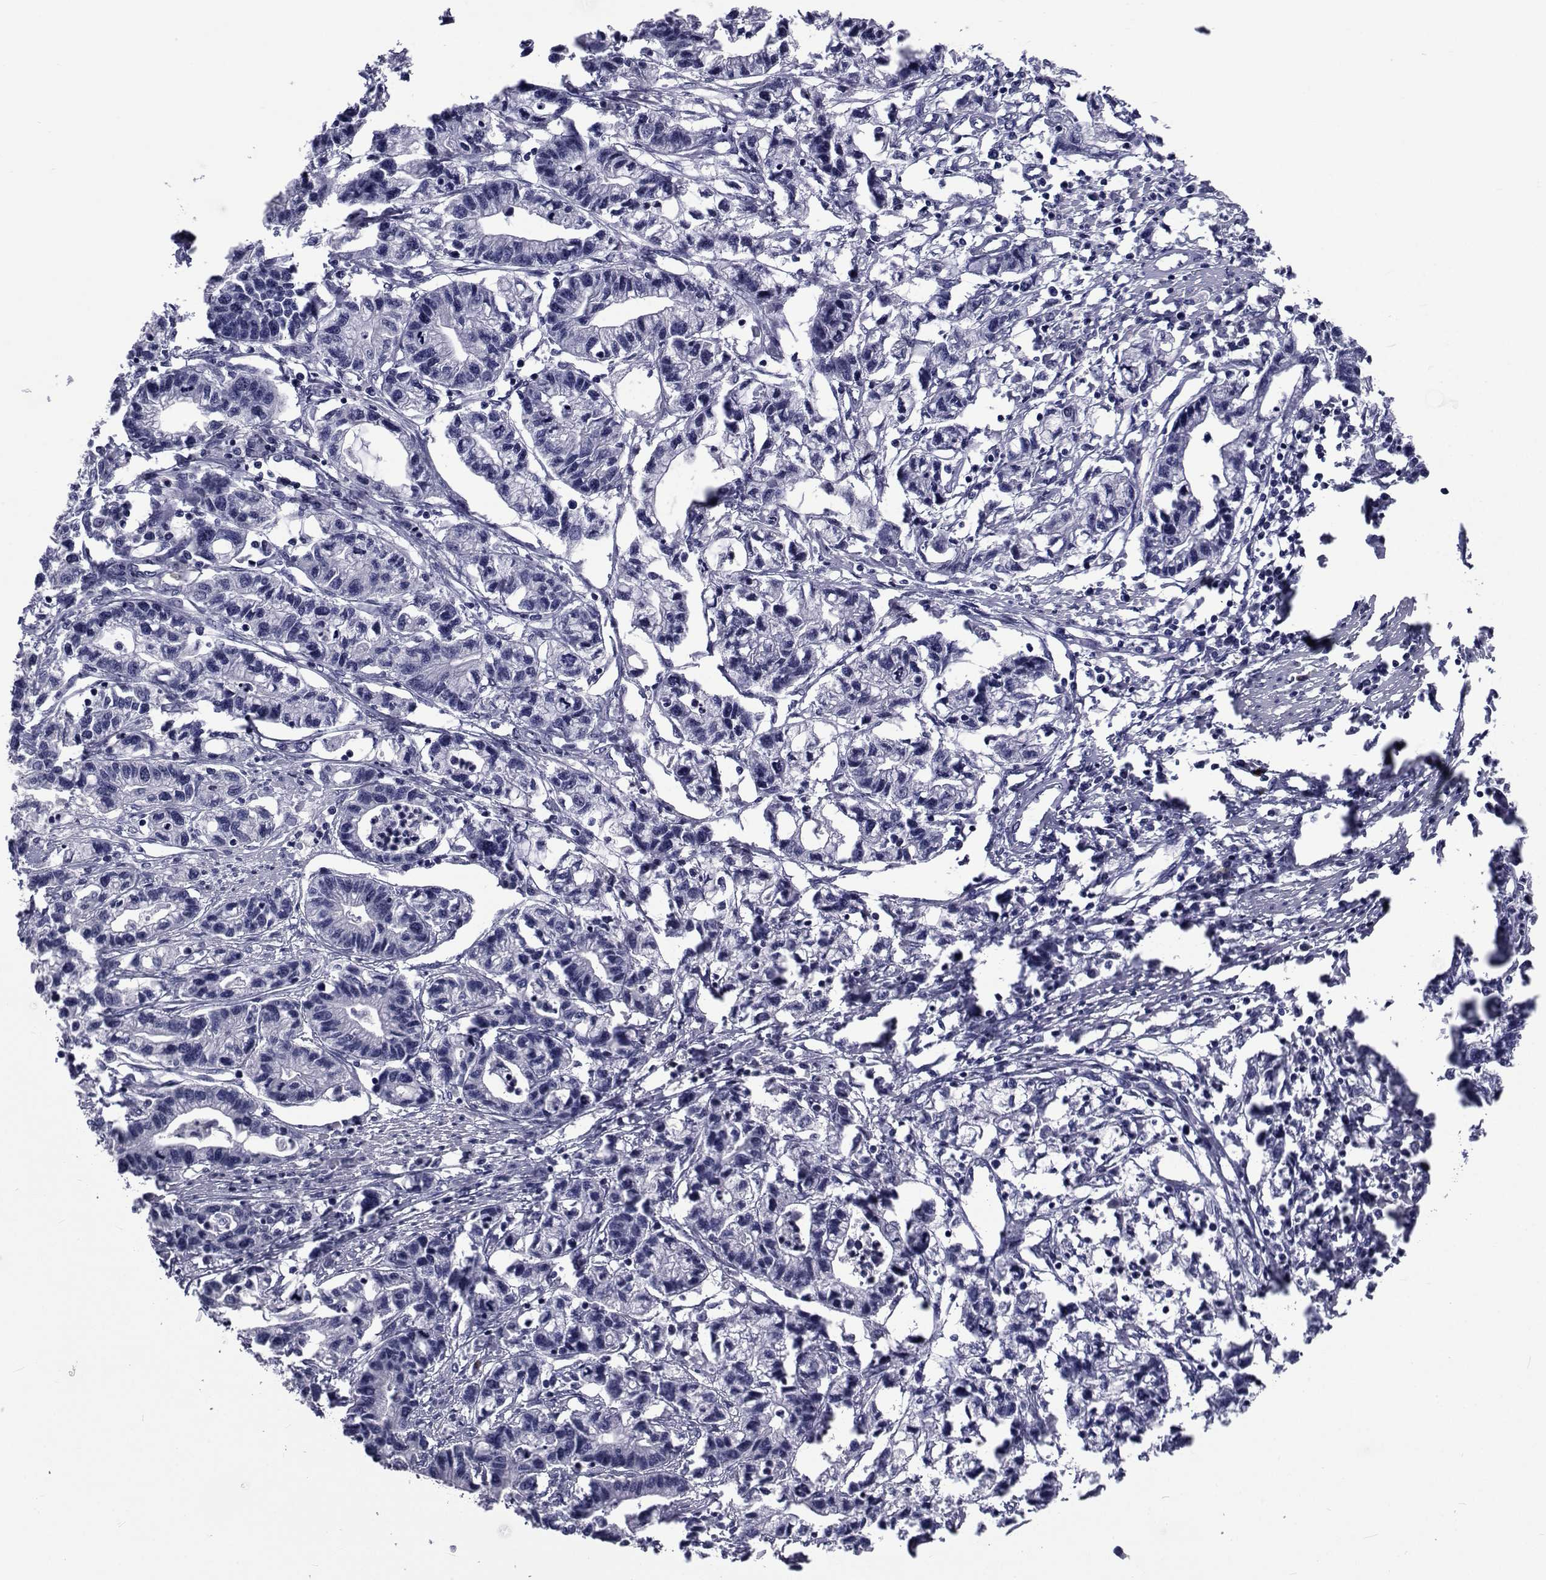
{"staining": {"intensity": "negative", "quantity": "none", "location": "none"}, "tissue": "stomach cancer", "cell_type": "Tumor cells", "image_type": "cancer", "snomed": [{"axis": "morphology", "description": "Adenocarcinoma, NOS"}, {"axis": "topography", "description": "Stomach"}], "caption": "High magnification brightfield microscopy of stomach adenocarcinoma stained with DAB (3,3'-diaminobenzidine) (brown) and counterstained with hematoxylin (blue): tumor cells show no significant staining.", "gene": "SEMA5B", "patient": {"sex": "male", "age": 83}}